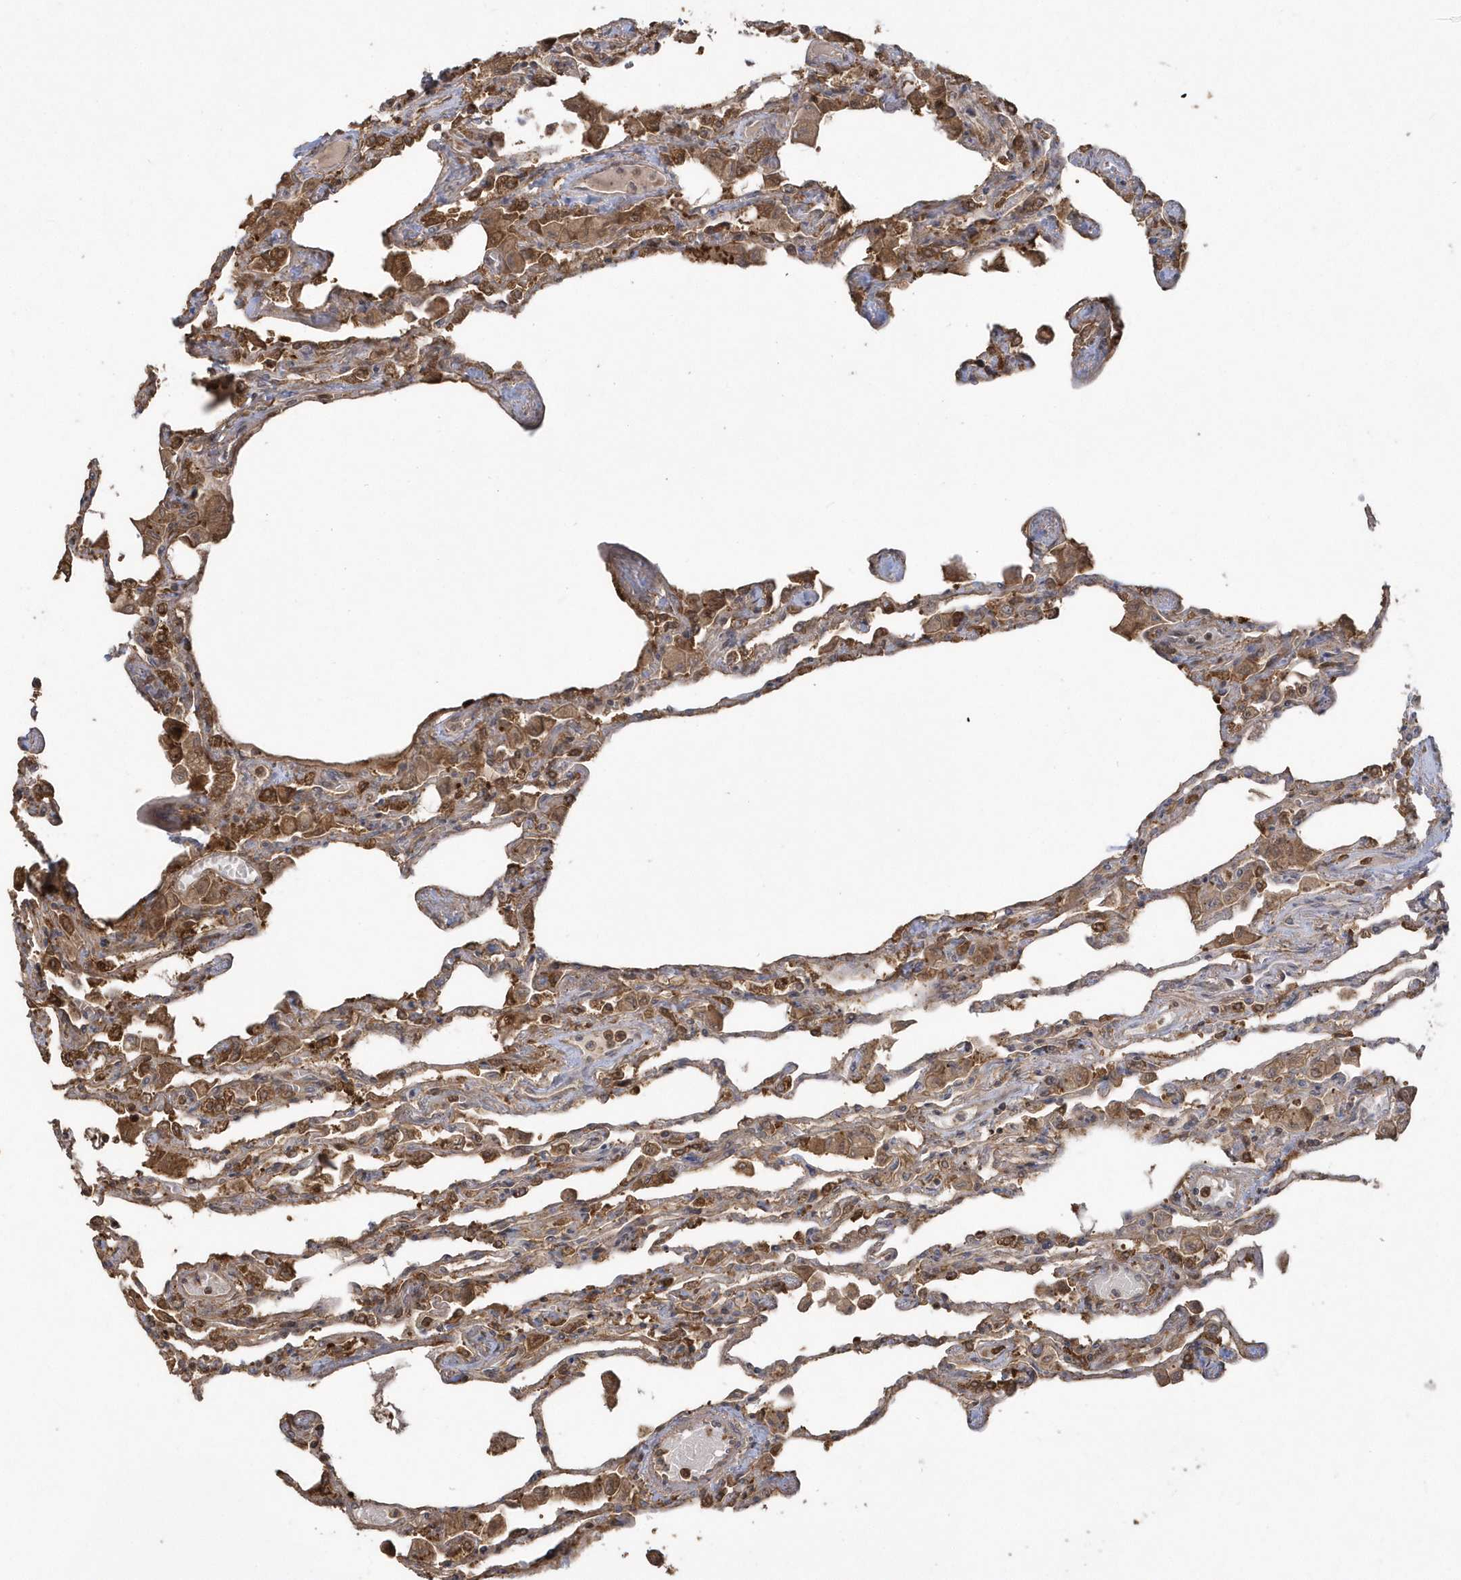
{"staining": {"intensity": "strong", "quantity": "25%-75%", "location": "cytoplasmic/membranous,nuclear"}, "tissue": "lung", "cell_type": "Alveolar cells", "image_type": "normal", "snomed": [{"axis": "morphology", "description": "Normal tissue, NOS"}, {"axis": "topography", "description": "Bronchus"}, {"axis": "topography", "description": "Lung"}], "caption": "A brown stain shows strong cytoplasmic/membranous,nuclear positivity of a protein in alveolar cells of benign human lung. The staining is performed using DAB brown chromogen to label protein expression. The nuclei are counter-stained blue using hematoxylin.", "gene": "HNMT", "patient": {"sex": "female", "age": 49}}